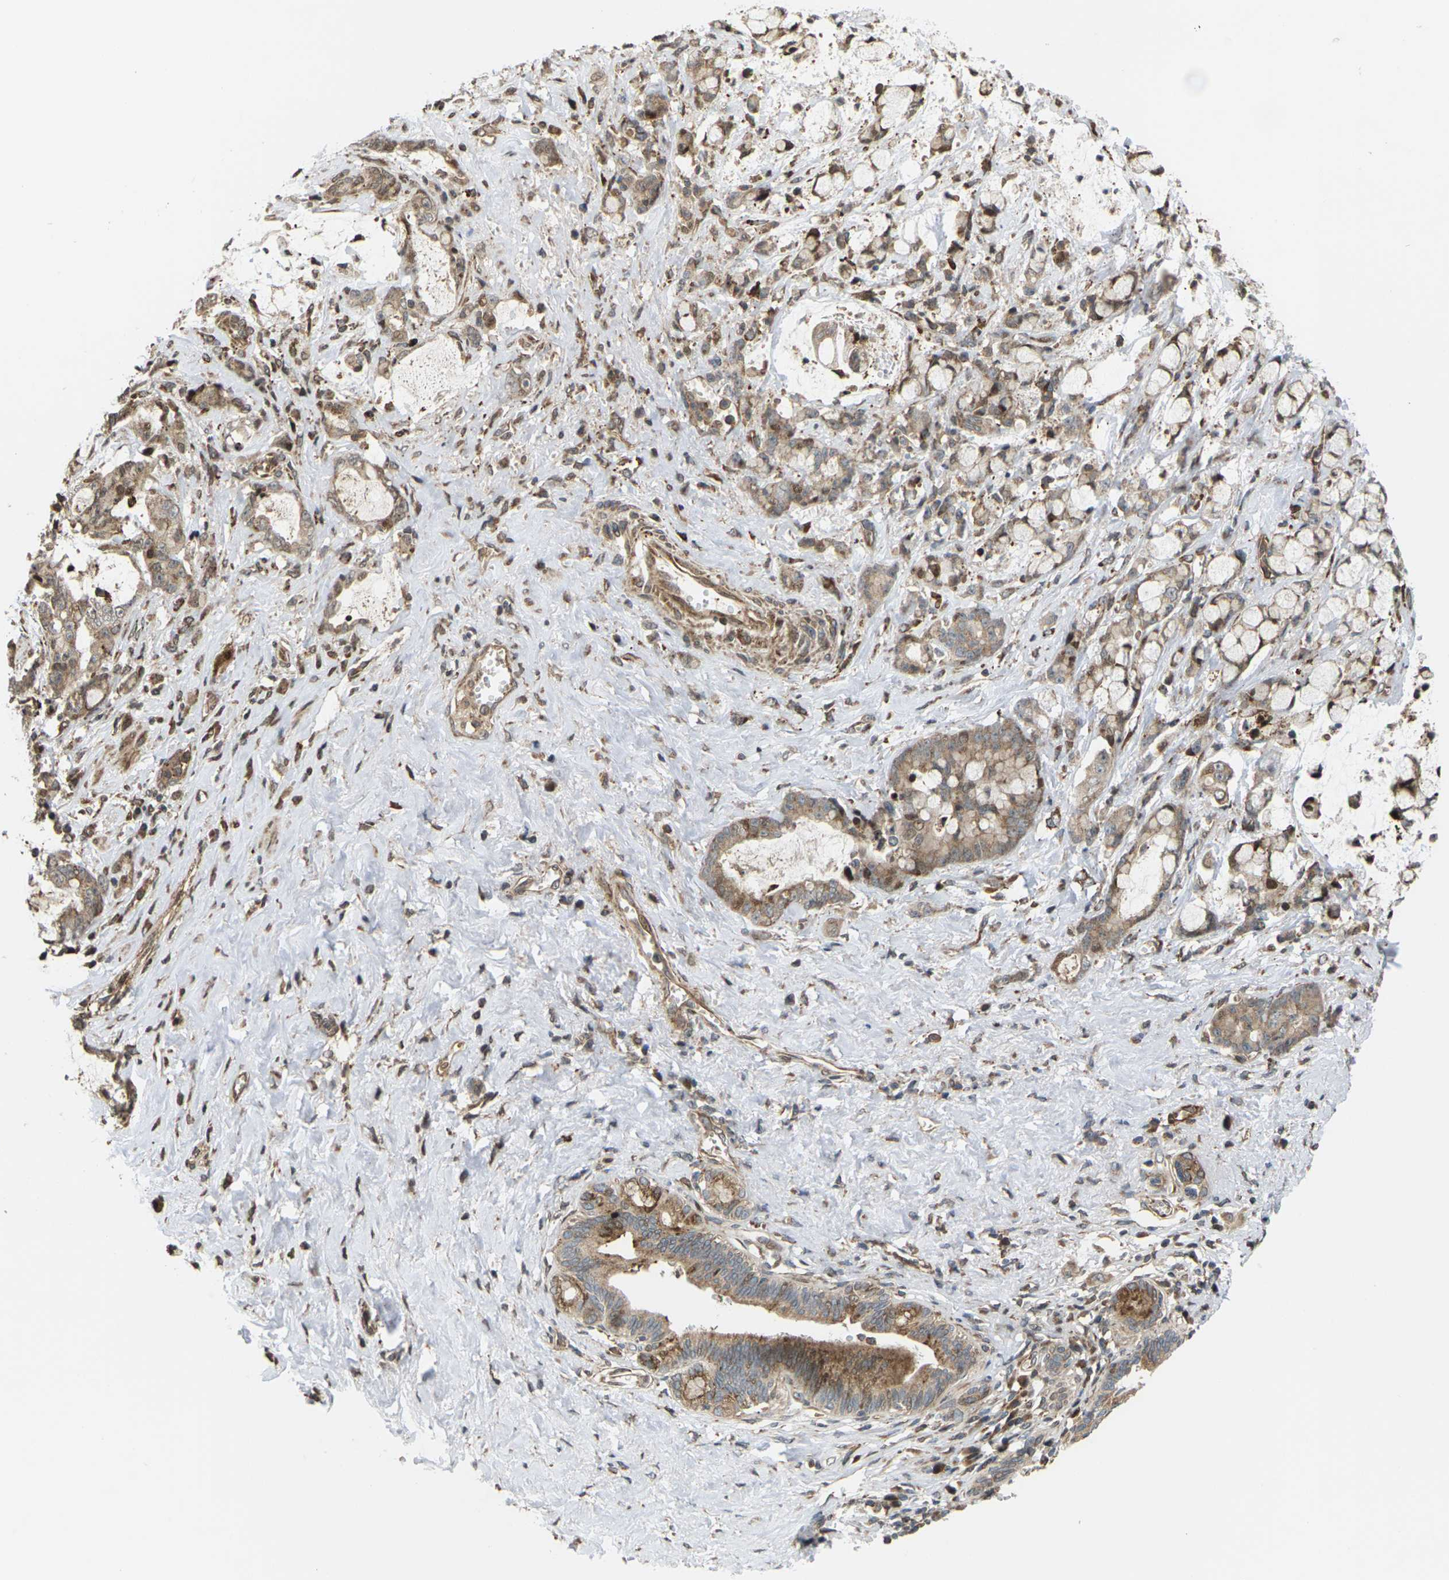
{"staining": {"intensity": "moderate", "quantity": "25%-75%", "location": "cytoplasmic/membranous"}, "tissue": "pancreatic cancer", "cell_type": "Tumor cells", "image_type": "cancer", "snomed": [{"axis": "morphology", "description": "Adenocarcinoma, NOS"}, {"axis": "topography", "description": "Pancreas"}], "caption": "This photomicrograph demonstrates pancreatic adenocarcinoma stained with immunohistochemistry to label a protein in brown. The cytoplasmic/membranous of tumor cells show moderate positivity for the protein. Nuclei are counter-stained blue.", "gene": "ROBO1", "patient": {"sex": "female", "age": 73}}